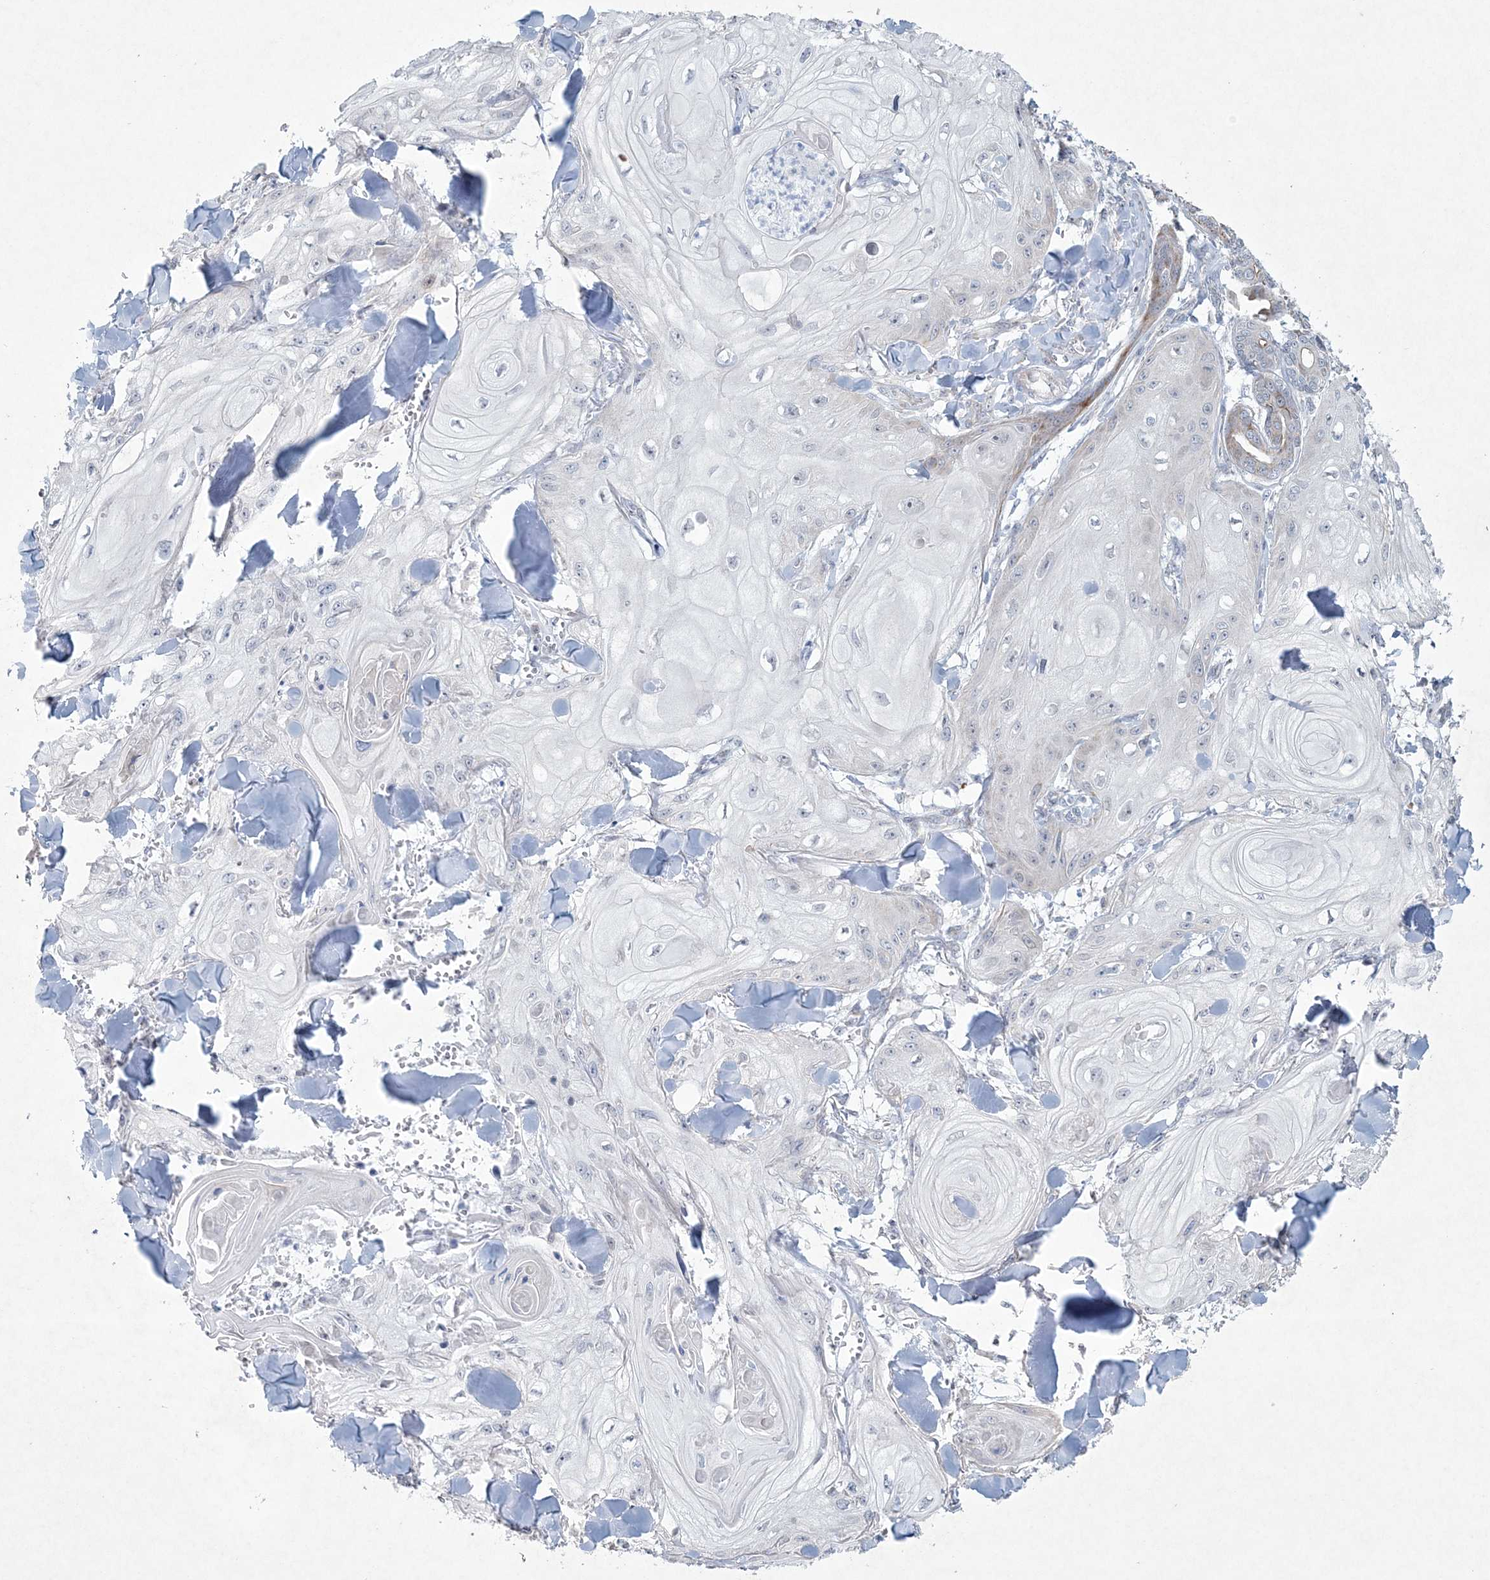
{"staining": {"intensity": "negative", "quantity": "none", "location": "none"}, "tissue": "skin cancer", "cell_type": "Tumor cells", "image_type": "cancer", "snomed": [{"axis": "morphology", "description": "Squamous cell carcinoma, NOS"}, {"axis": "topography", "description": "Skin"}], "caption": "DAB immunohistochemical staining of skin cancer reveals no significant positivity in tumor cells.", "gene": "CES4A", "patient": {"sex": "male", "age": 74}}